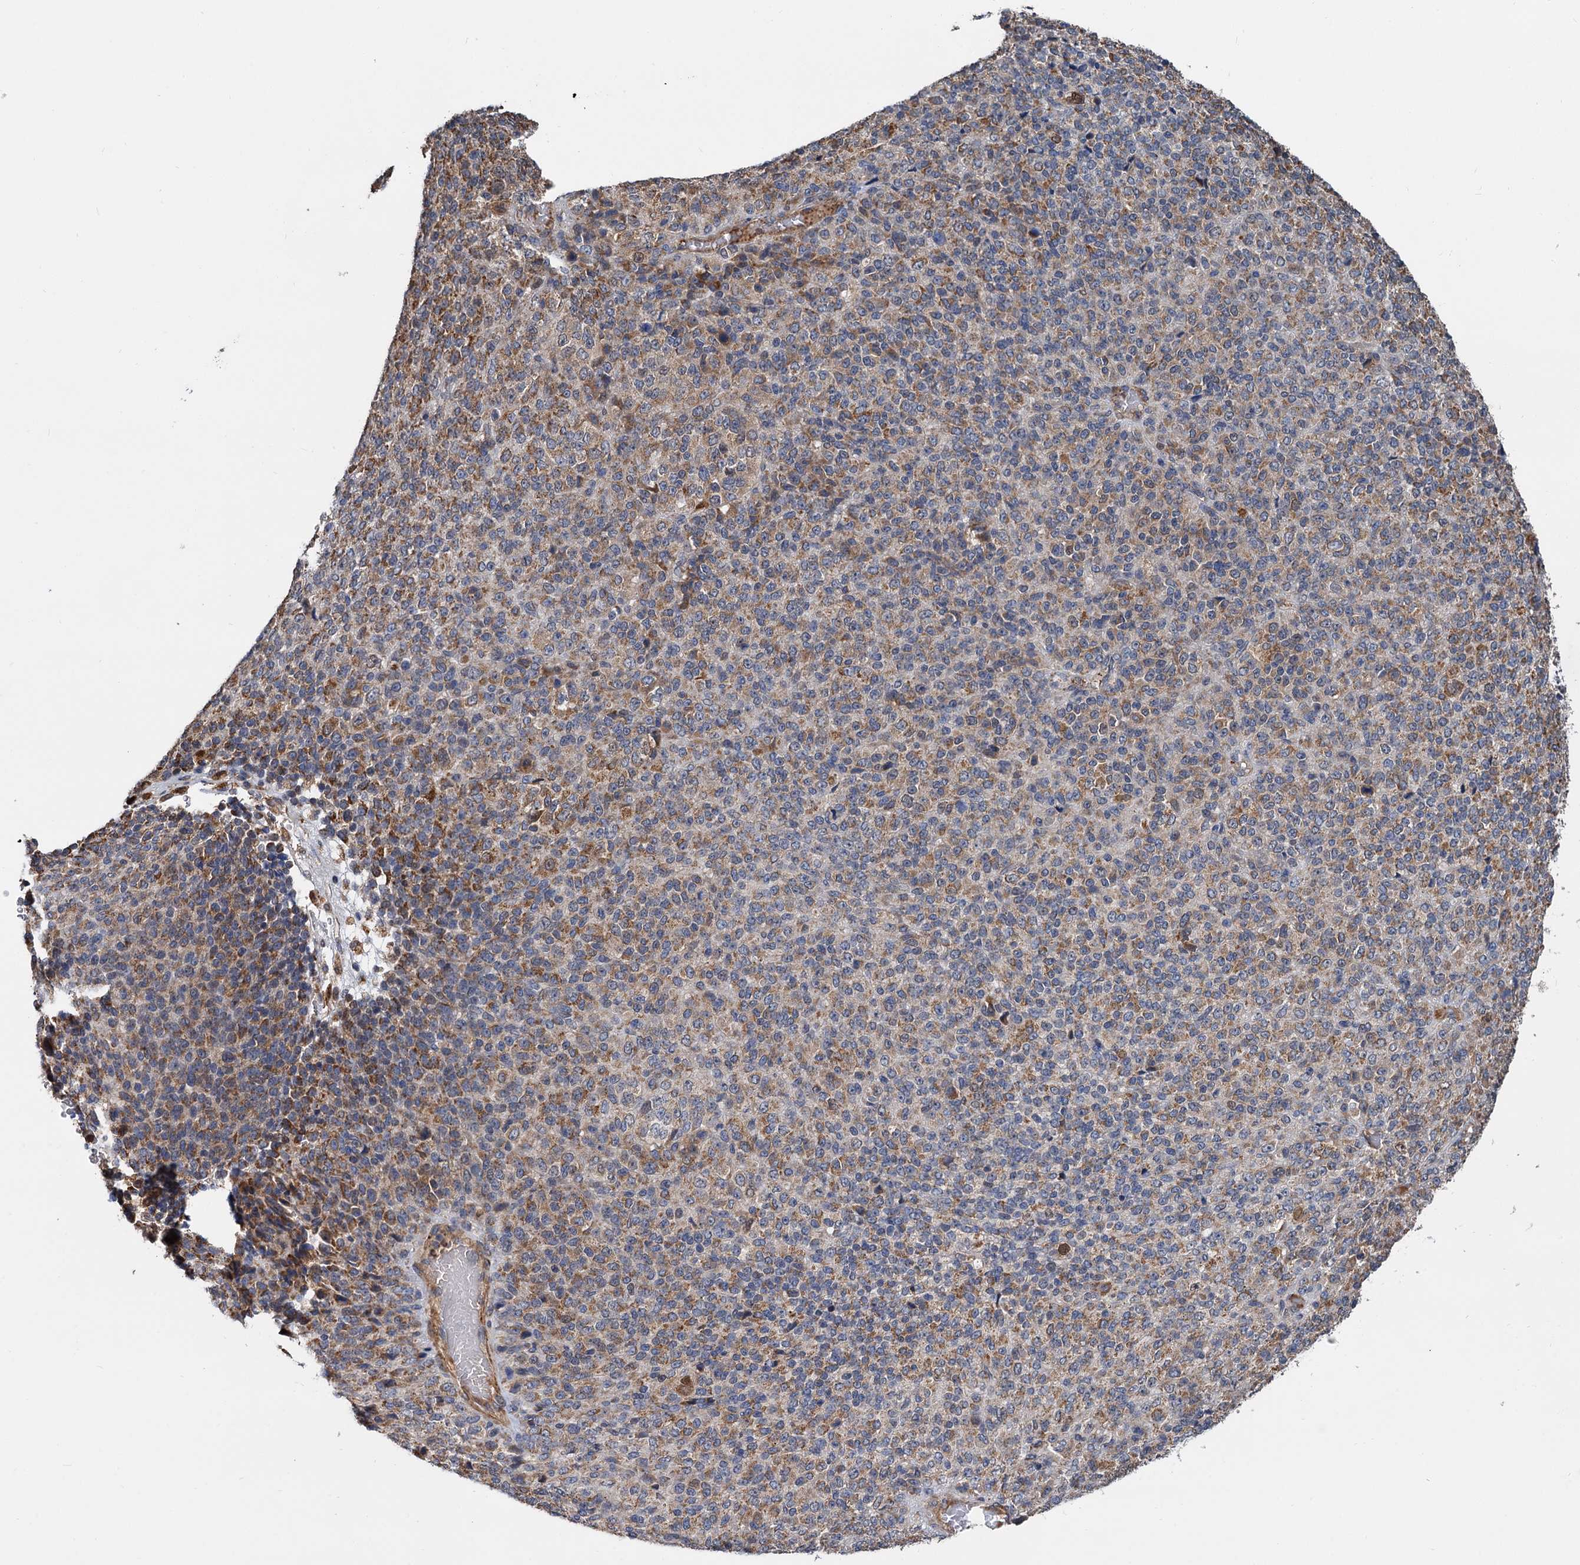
{"staining": {"intensity": "moderate", "quantity": ">75%", "location": "cytoplasmic/membranous"}, "tissue": "melanoma", "cell_type": "Tumor cells", "image_type": "cancer", "snomed": [{"axis": "morphology", "description": "Malignant melanoma, Metastatic site"}, {"axis": "topography", "description": "Brain"}], "caption": "Malignant melanoma (metastatic site) stained with a brown dye exhibits moderate cytoplasmic/membranous positive staining in approximately >75% of tumor cells.", "gene": "ALKBH7", "patient": {"sex": "female", "age": 56}}